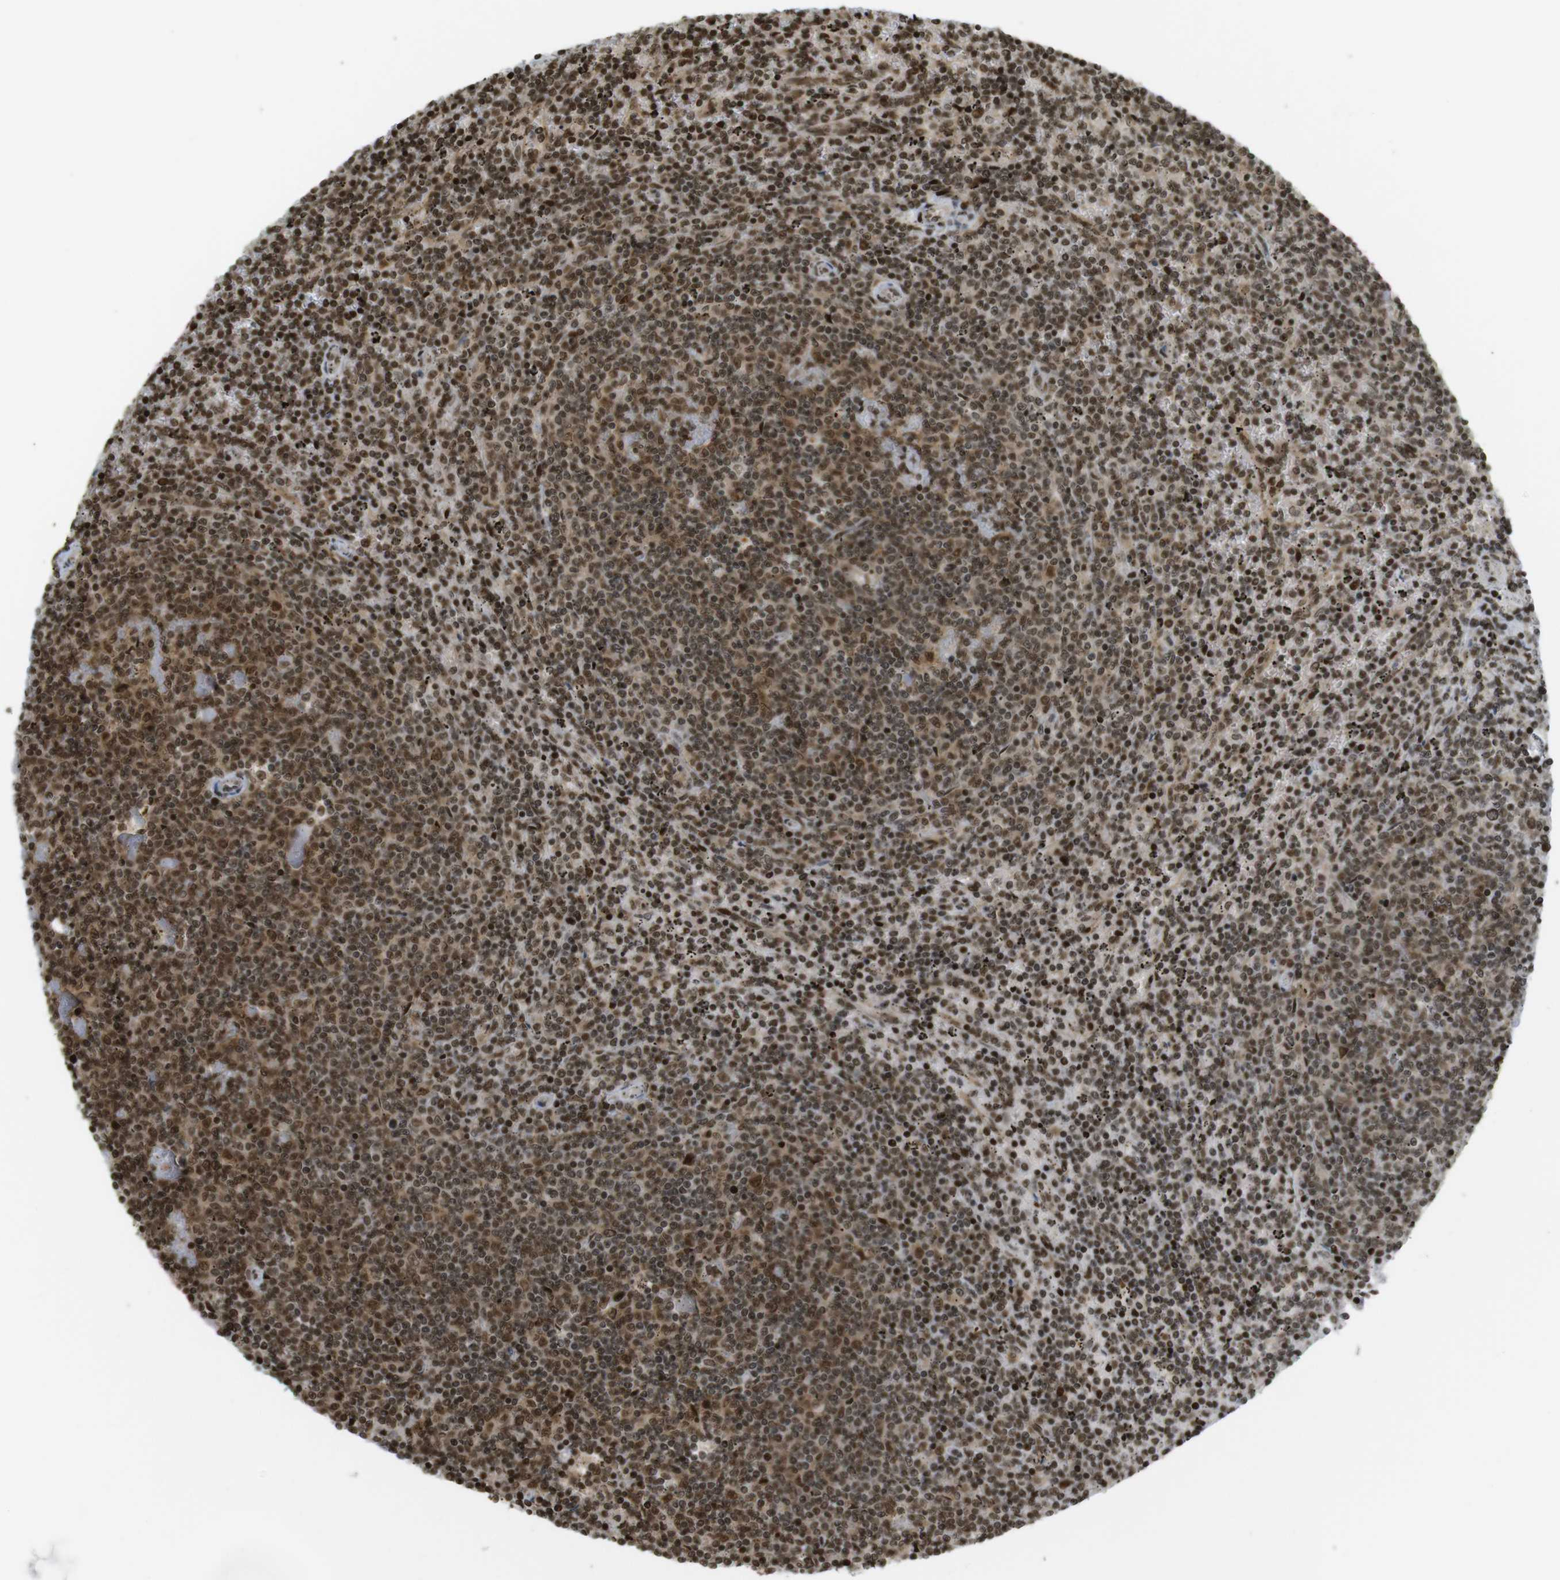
{"staining": {"intensity": "moderate", "quantity": ">75%", "location": "cytoplasmic/membranous,nuclear"}, "tissue": "lymphoma", "cell_type": "Tumor cells", "image_type": "cancer", "snomed": [{"axis": "morphology", "description": "Malignant lymphoma, non-Hodgkin's type, Low grade"}, {"axis": "topography", "description": "Spleen"}], "caption": "Tumor cells exhibit moderate cytoplasmic/membranous and nuclear expression in about >75% of cells in low-grade malignant lymphoma, non-Hodgkin's type. (DAB IHC, brown staining for protein, blue staining for nuclei).", "gene": "RUVBL2", "patient": {"sex": "female", "age": 50}}